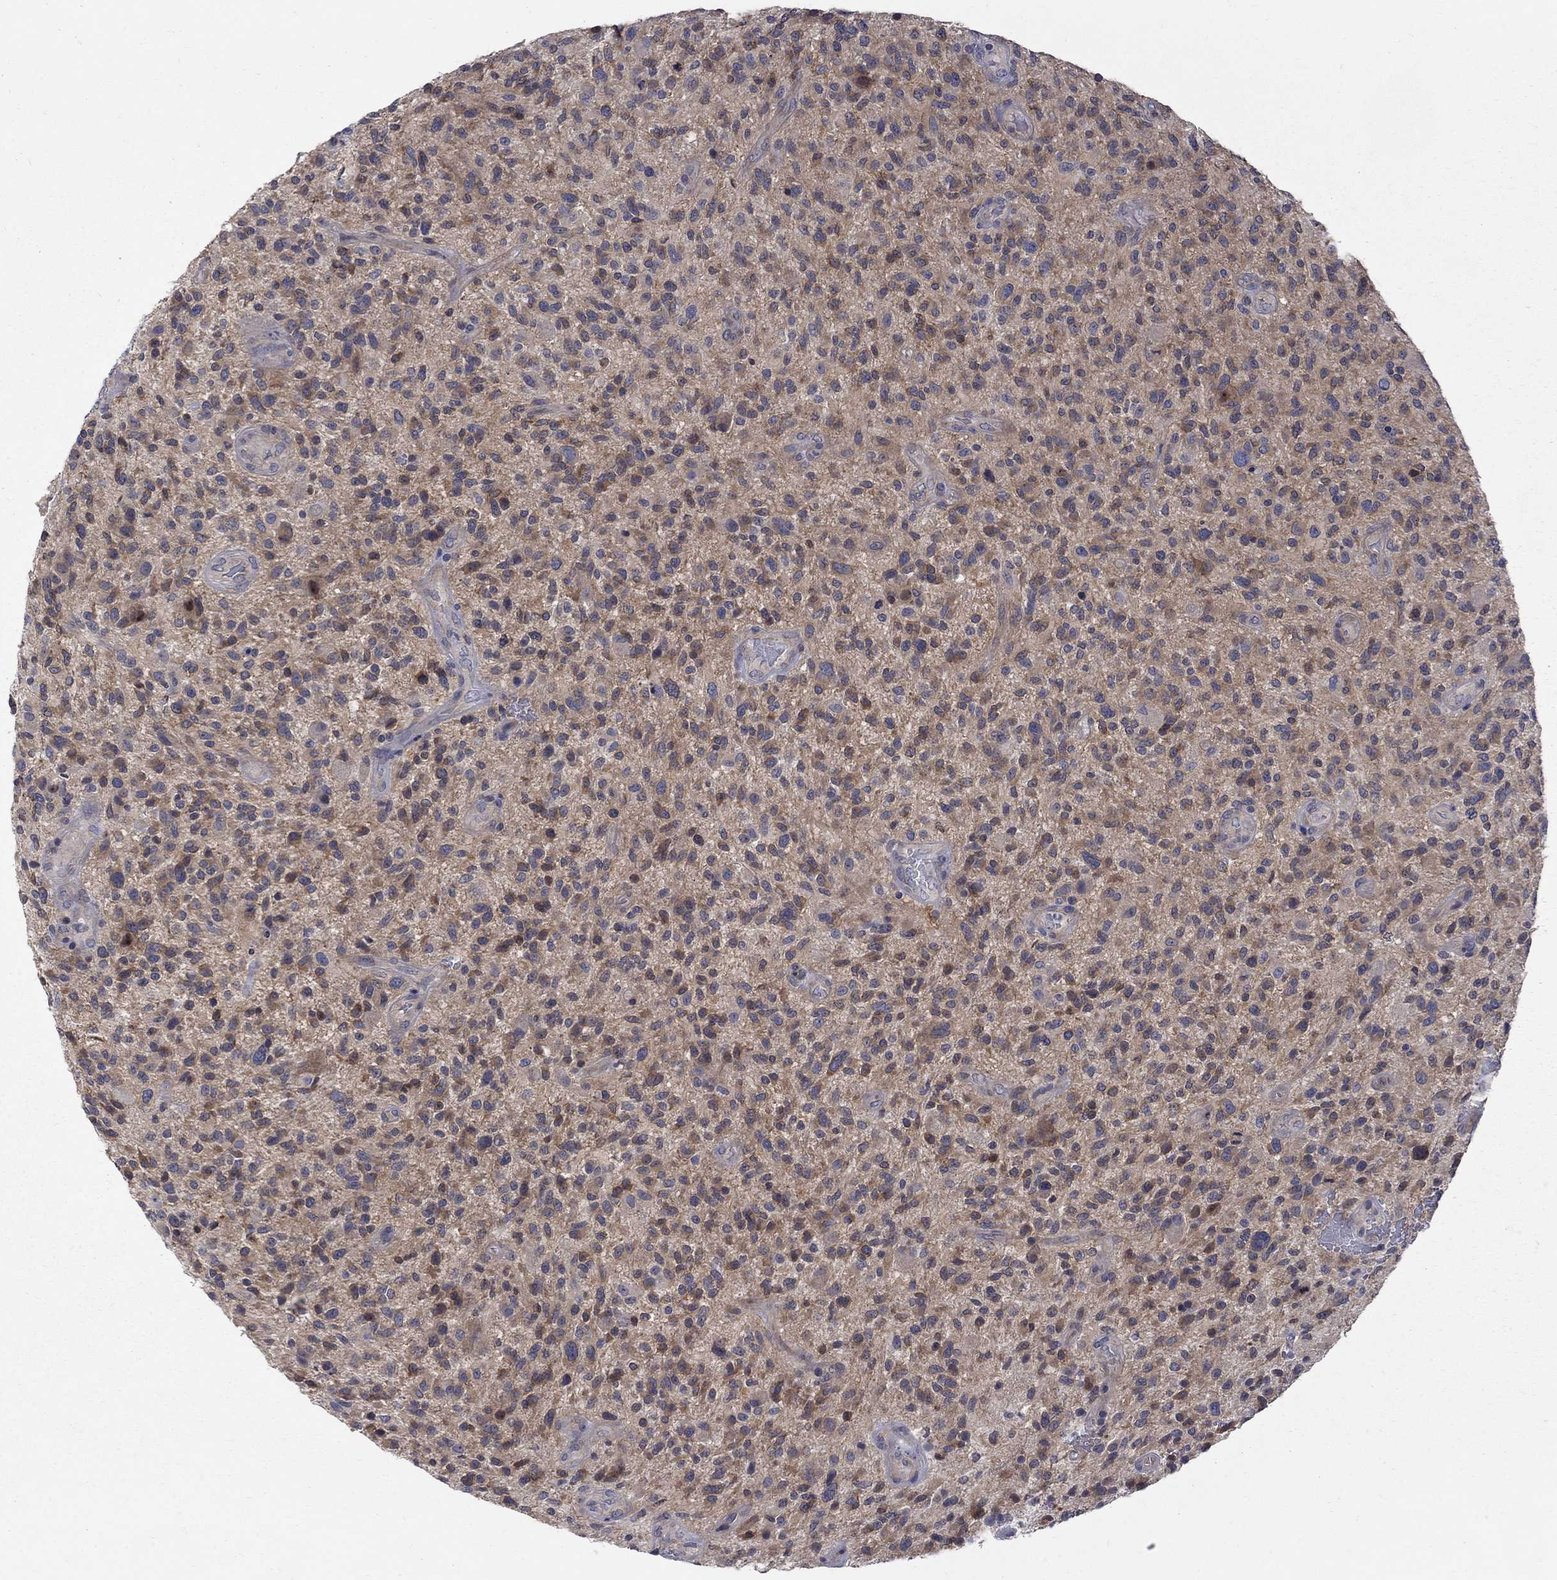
{"staining": {"intensity": "weak", "quantity": "25%-75%", "location": "cytoplasmic/membranous"}, "tissue": "glioma", "cell_type": "Tumor cells", "image_type": "cancer", "snomed": [{"axis": "morphology", "description": "Glioma, malignant, High grade"}, {"axis": "topography", "description": "Brain"}], "caption": "IHC histopathology image of neoplastic tissue: malignant high-grade glioma stained using immunohistochemistry (IHC) displays low levels of weak protein expression localized specifically in the cytoplasmic/membranous of tumor cells, appearing as a cytoplasmic/membranous brown color.", "gene": "SH2B1", "patient": {"sex": "male", "age": 47}}